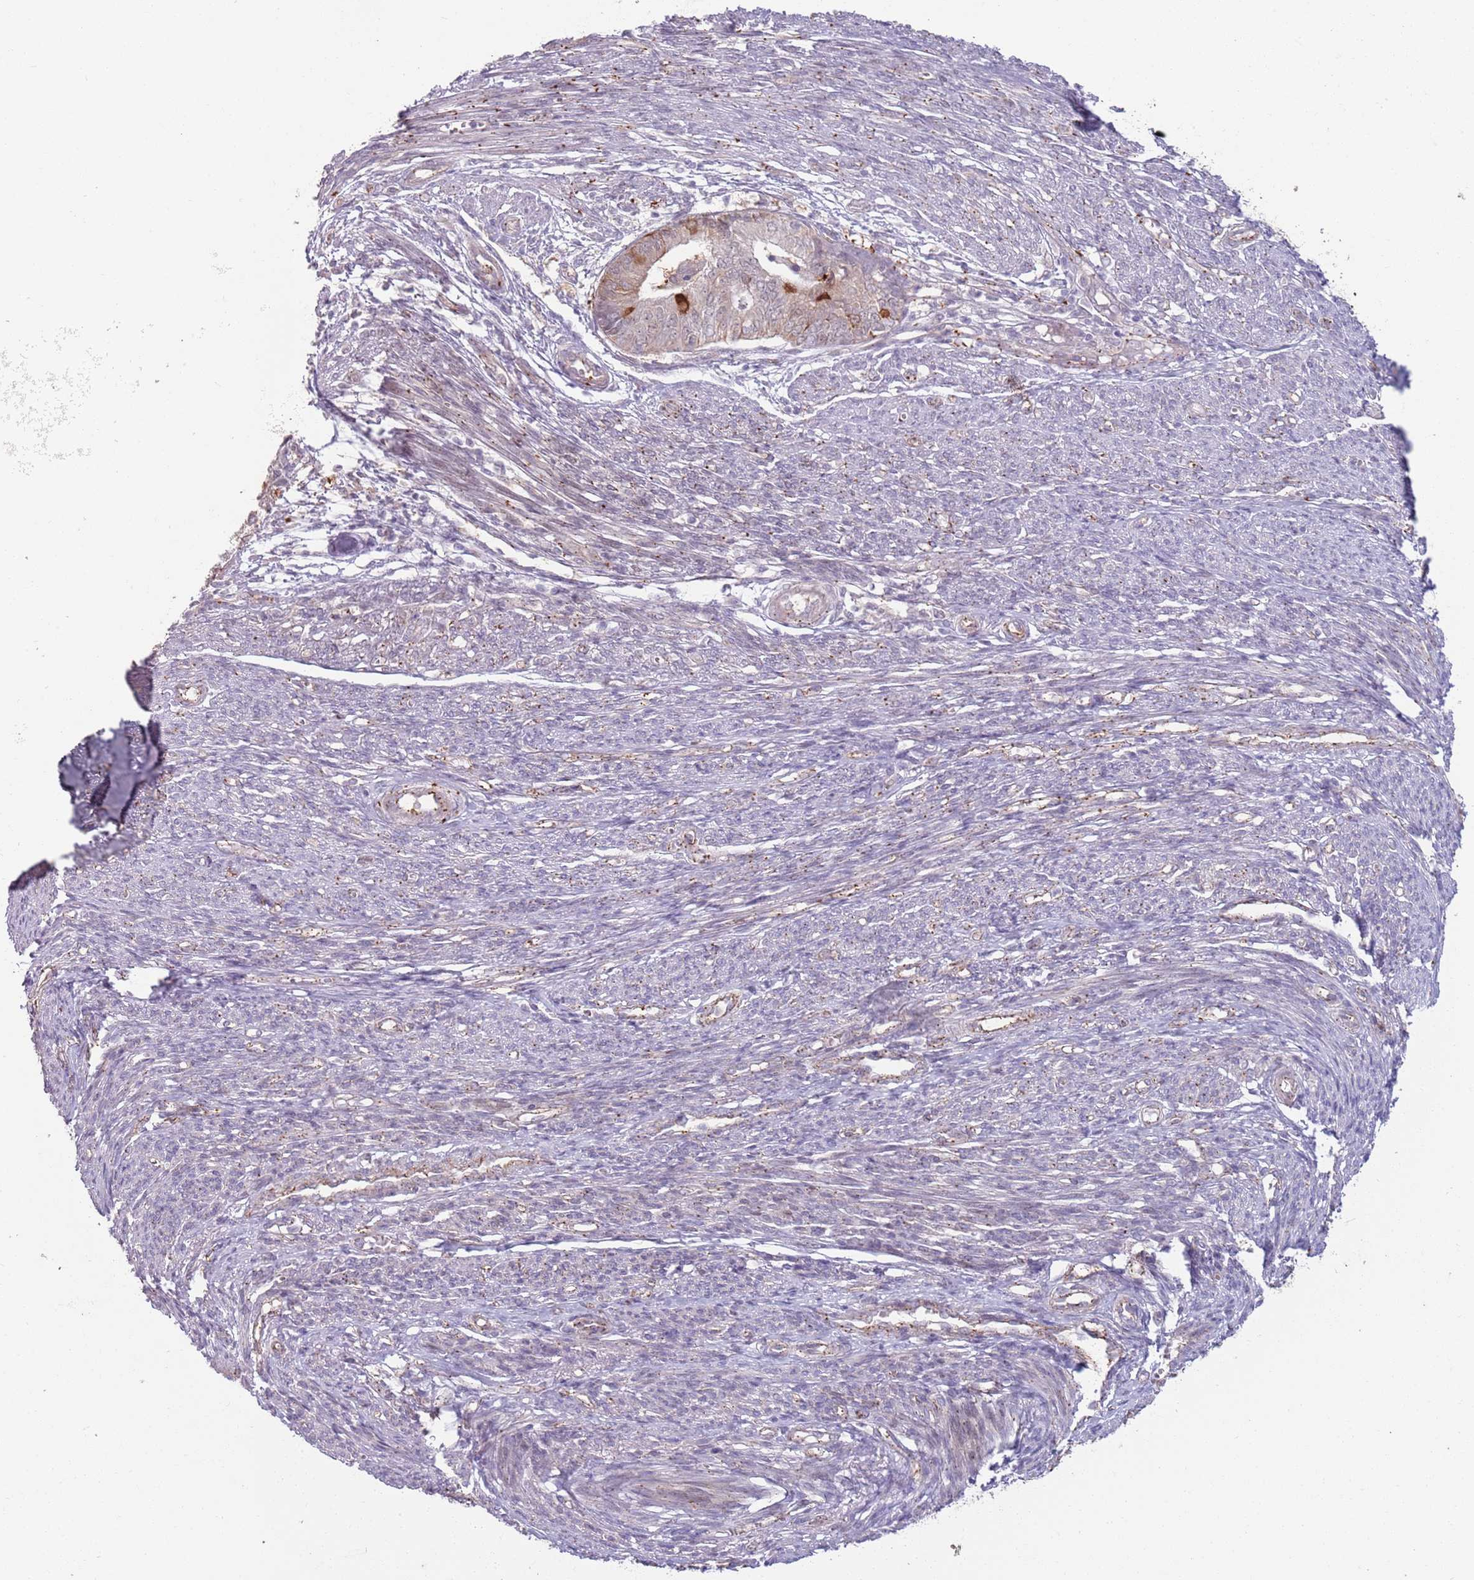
{"staining": {"intensity": "moderate", "quantity": "<25%", "location": "cytoplasmic/membranous"}, "tissue": "endometrial cancer", "cell_type": "Tumor cells", "image_type": "cancer", "snomed": [{"axis": "morphology", "description": "Adenocarcinoma, NOS"}, {"axis": "topography", "description": "Endometrium"}], "caption": "A micrograph of adenocarcinoma (endometrial) stained for a protein shows moderate cytoplasmic/membranous brown staining in tumor cells.", "gene": "LDHD", "patient": {"sex": "female", "age": 62}}